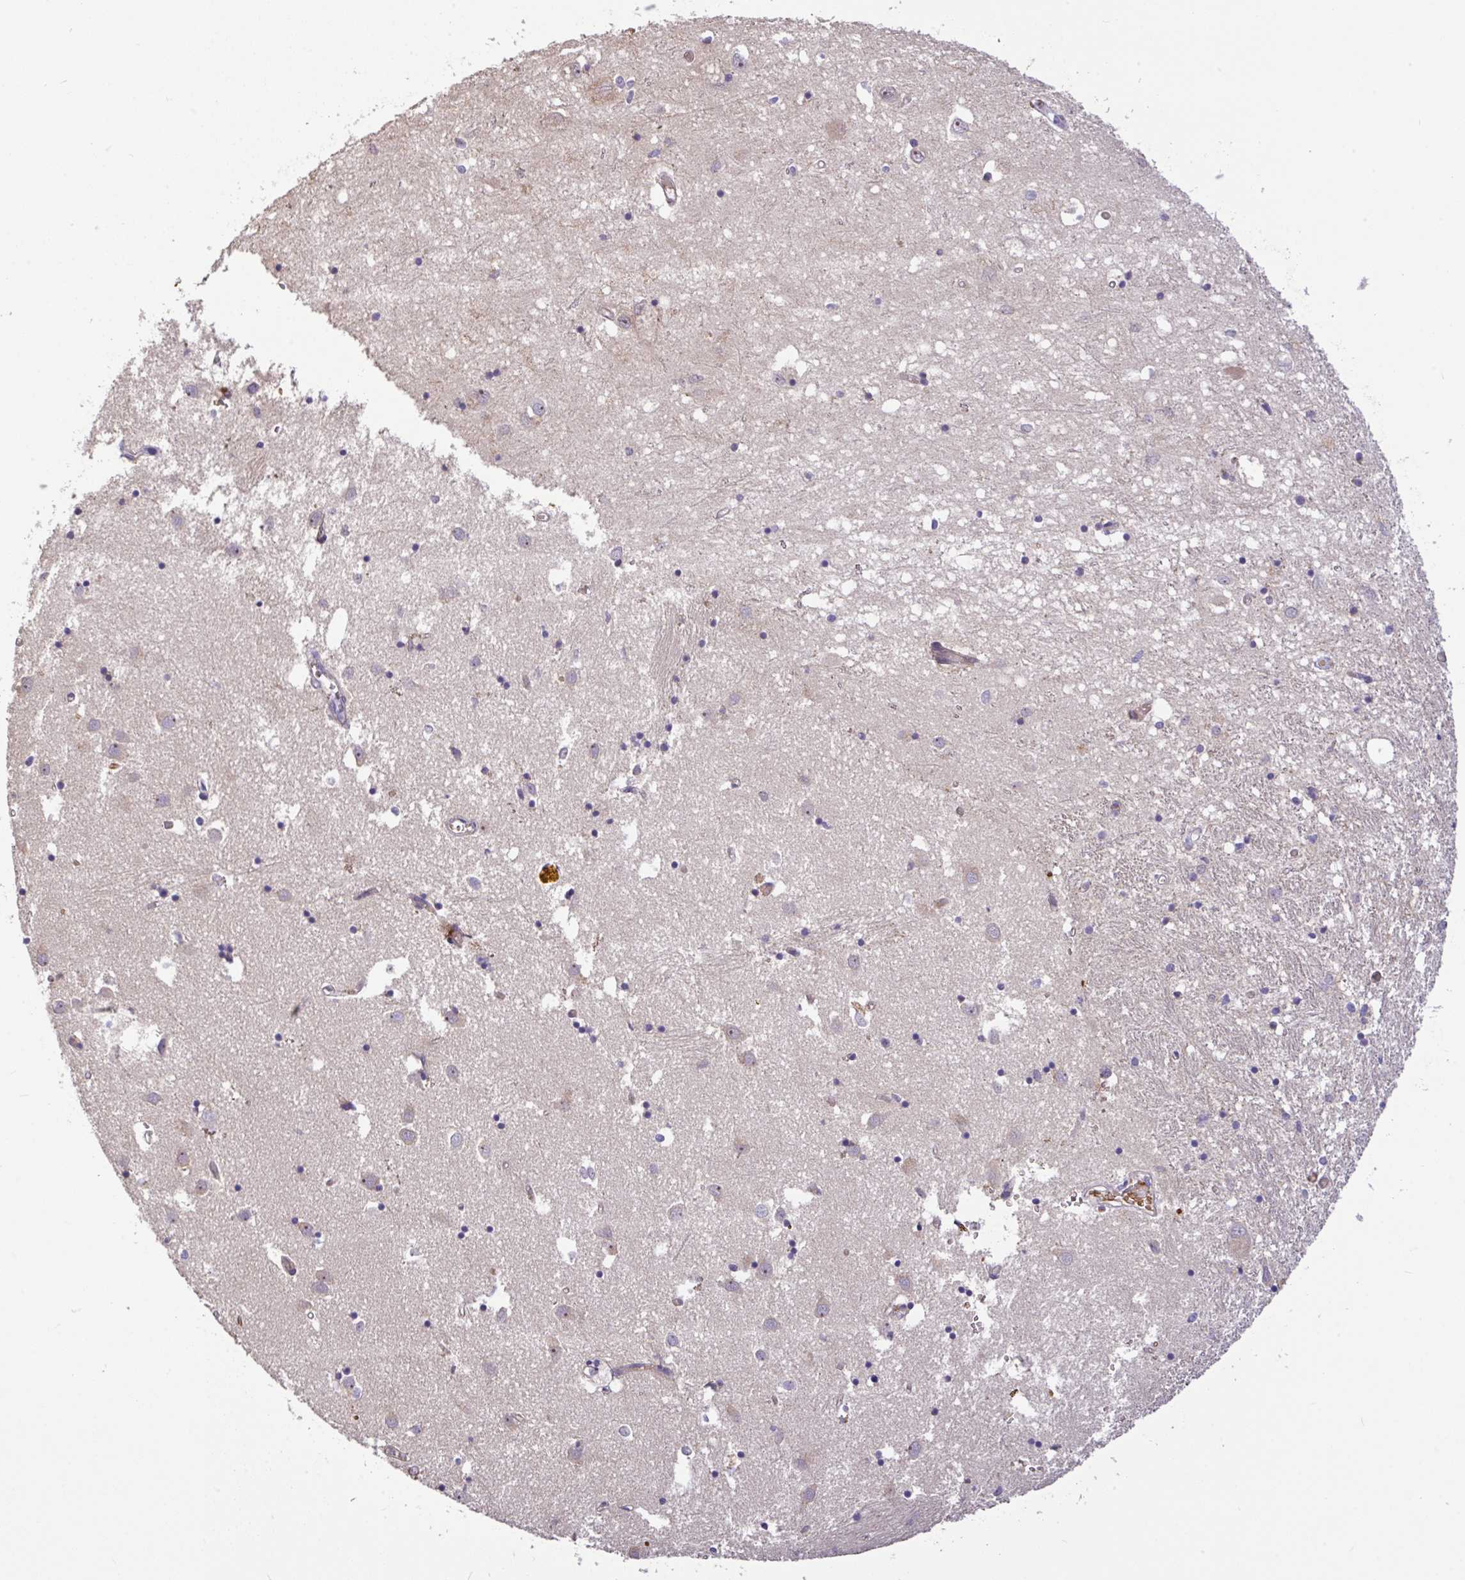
{"staining": {"intensity": "negative", "quantity": "none", "location": "none"}, "tissue": "caudate", "cell_type": "Glial cells", "image_type": "normal", "snomed": [{"axis": "morphology", "description": "Normal tissue, NOS"}, {"axis": "topography", "description": "Lateral ventricle wall"}], "caption": "A high-resolution image shows IHC staining of benign caudate, which displays no significant staining in glial cells. (Stains: DAB immunohistochemistry (IHC) with hematoxylin counter stain, Microscopy: brightfield microscopy at high magnification).", "gene": "C1QTNF9B", "patient": {"sex": "male", "age": 70}}